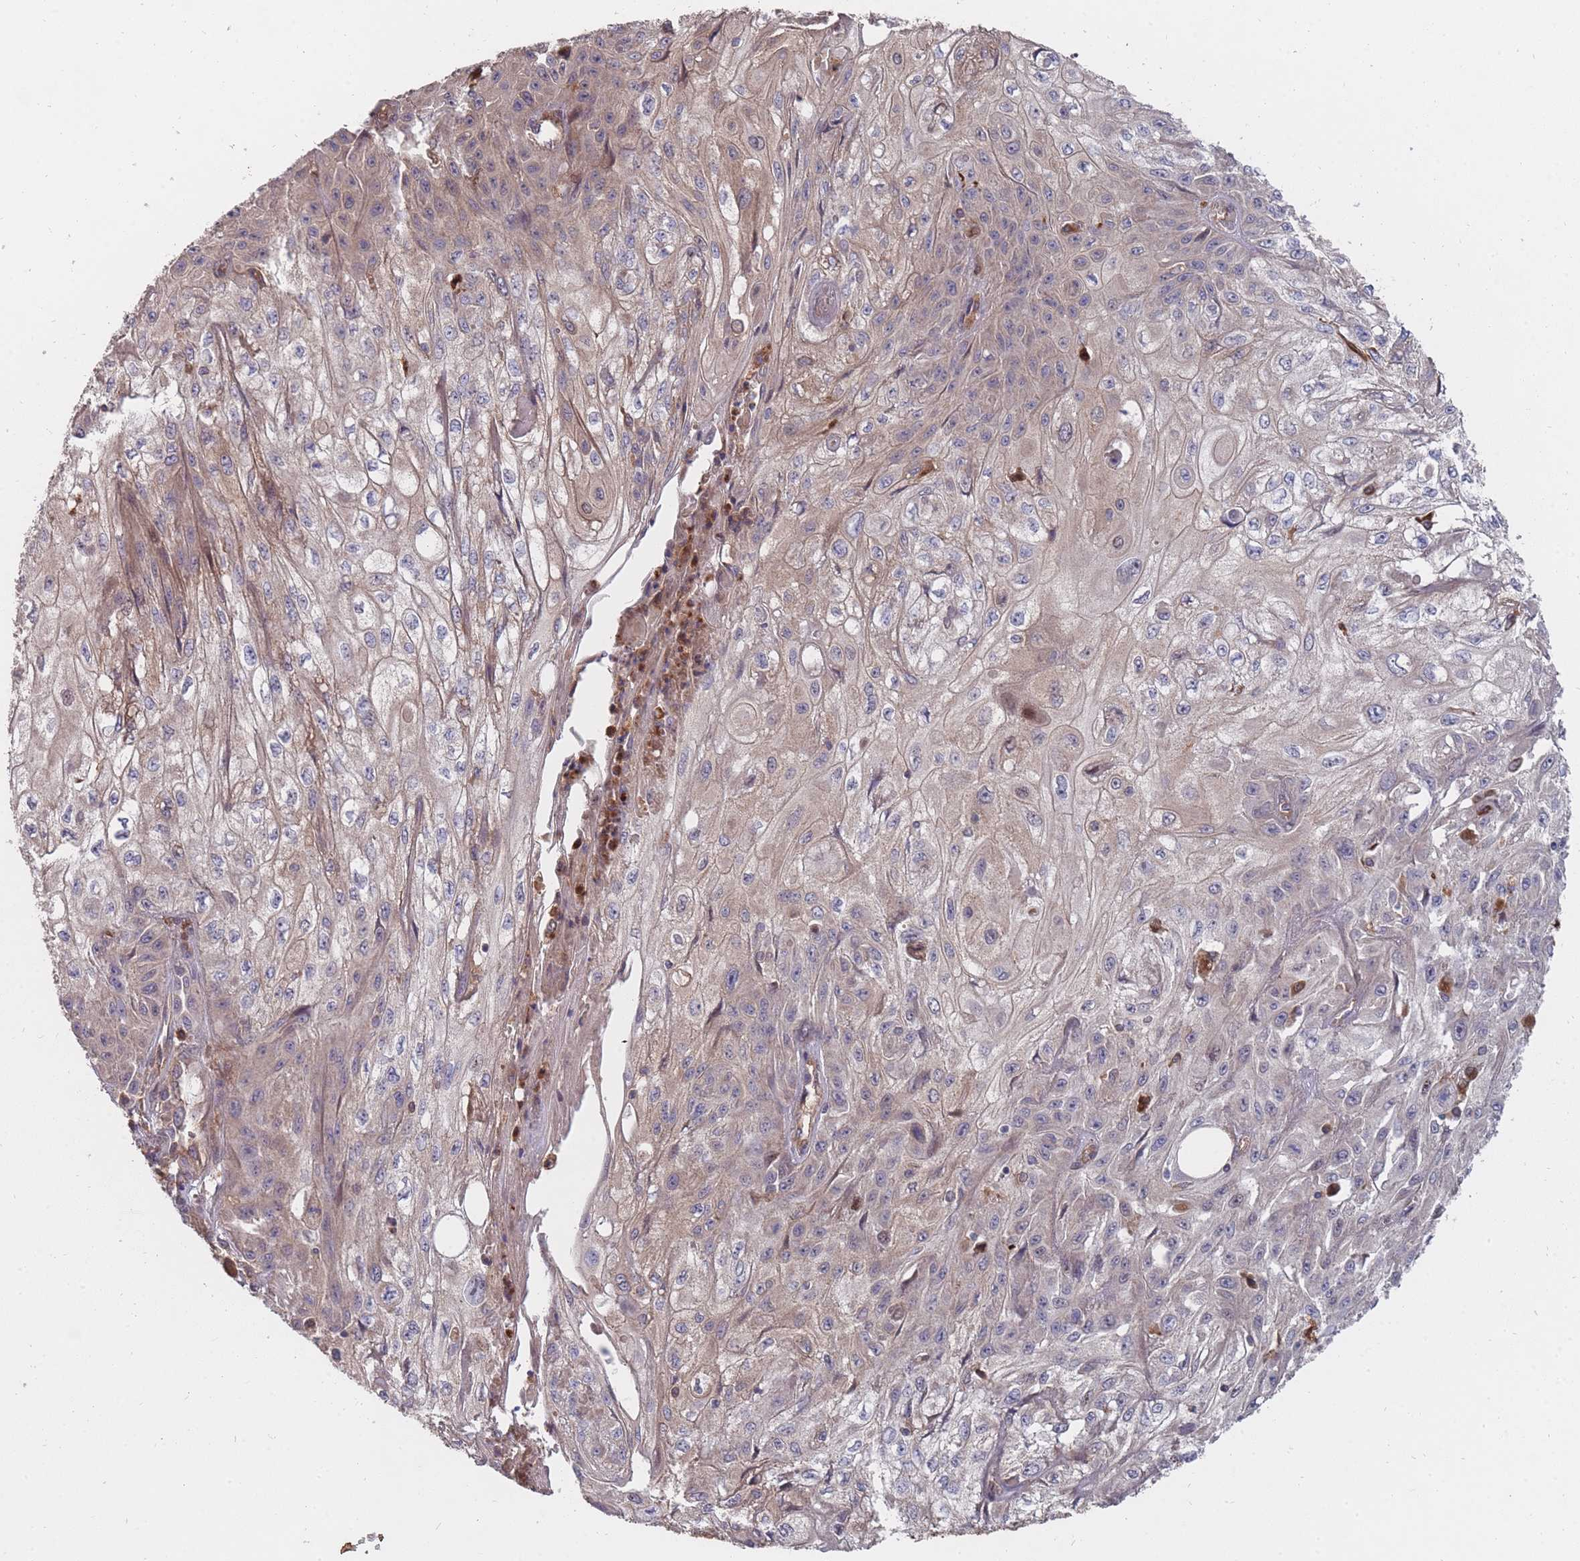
{"staining": {"intensity": "weak", "quantity": "<25%", "location": "cytoplasmic/membranous"}, "tissue": "skin cancer", "cell_type": "Tumor cells", "image_type": "cancer", "snomed": [{"axis": "morphology", "description": "Squamous cell carcinoma, NOS"}, {"axis": "morphology", "description": "Squamous cell carcinoma, metastatic, NOS"}, {"axis": "topography", "description": "Skin"}, {"axis": "topography", "description": "Lymph node"}], "caption": "Micrograph shows no protein positivity in tumor cells of skin cancer tissue.", "gene": "THSD7B", "patient": {"sex": "male", "age": 75}}